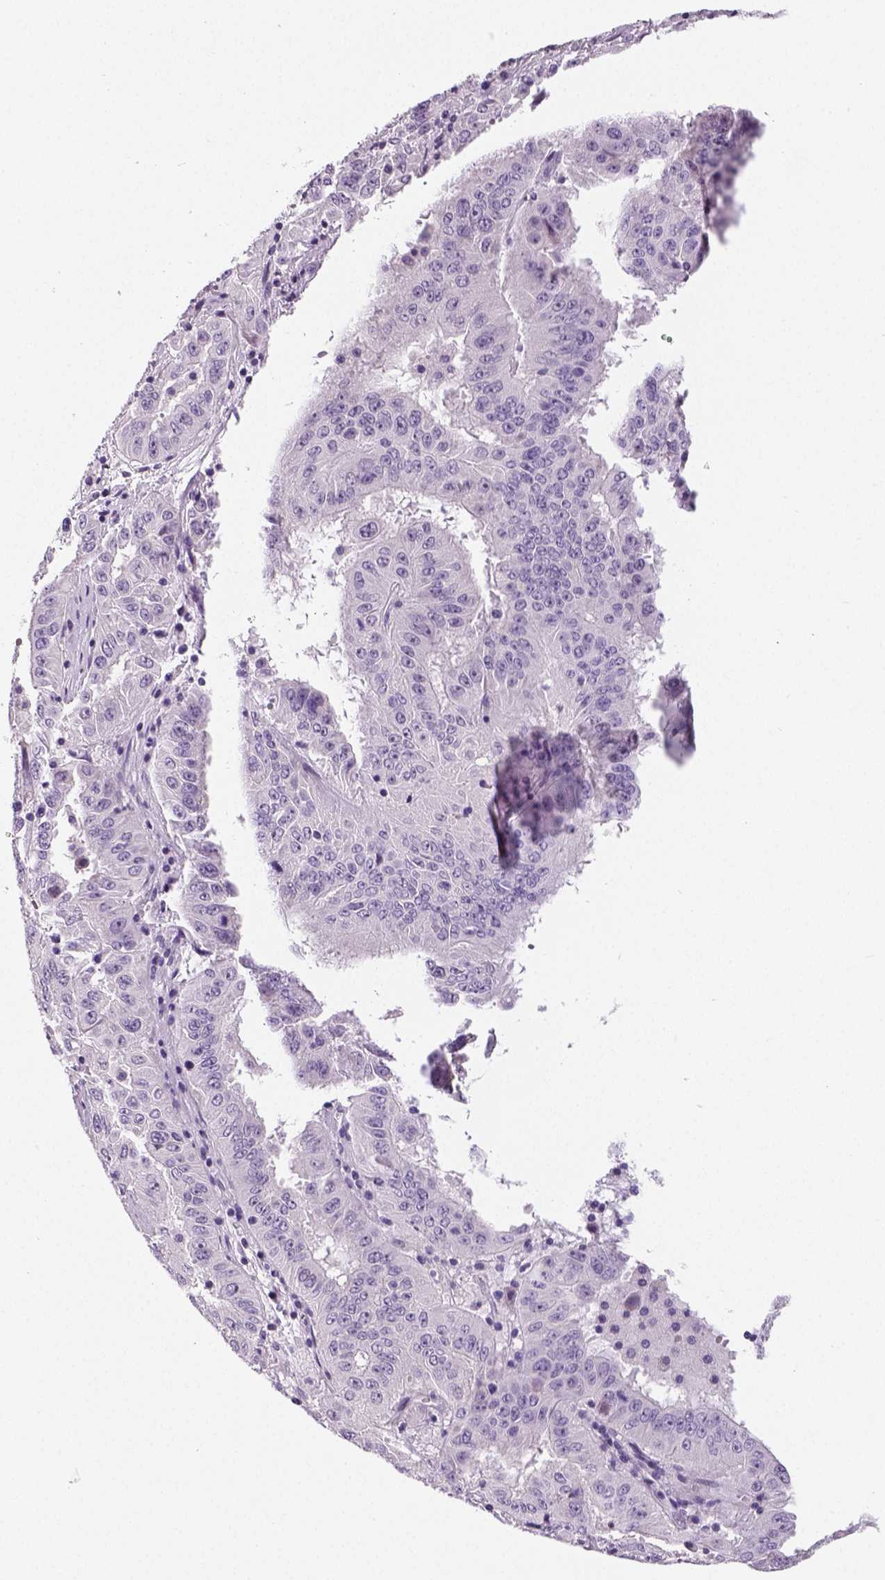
{"staining": {"intensity": "negative", "quantity": "none", "location": "none"}, "tissue": "pancreatic cancer", "cell_type": "Tumor cells", "image_type": "cancer", "snomed": [{"axis": "morphology", "description": "Adenocarcinoma, NOS"}, {"axis": "topography", "description": "Pancreas"}], "caption": "A micrograph of human adenocarcinoma (pancreatic) is negative for staining in tumor cells.", "gene": "TSPAN7", "patient": {"sex": "male", "age": 63}}